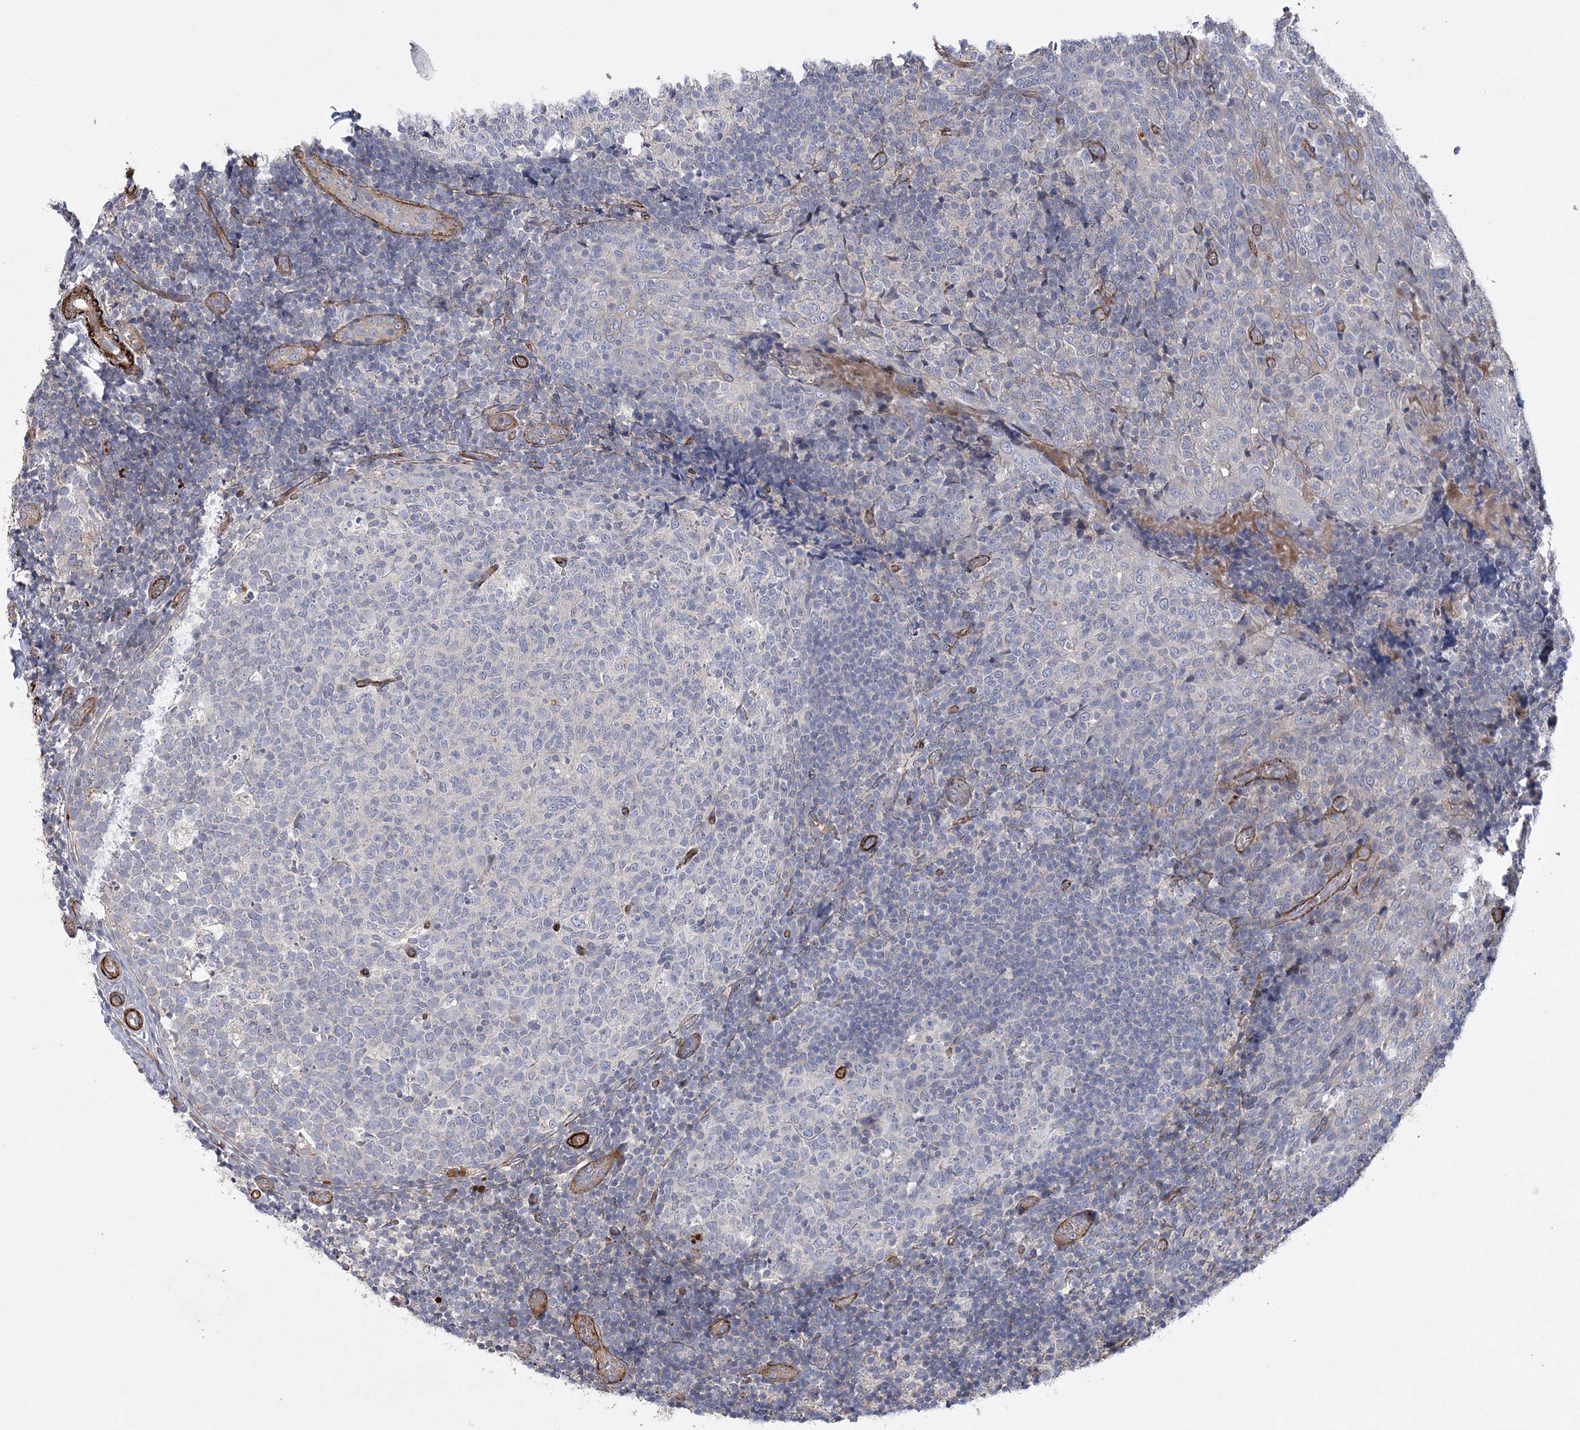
{"staining": {"intensity": "negative", "quantity": "none", "location": "none"}, "tissue": "tonsil", "cell_type": "Germinal center cells", "image_type": "normal", "snomed": [{"axis": "morphology", "description": "Normal tissue, NOS"}, {"axis": "topography", "description": "Tonsil"}], "caption": "A photomicrograph of human tonsil is negative for staining in germinal center cells. (Immunohistochemistry (ihc), brightfield microscopy, high magnification).", "gene": "ARSJ", "patient": {"sex": "female", "age": 19}}